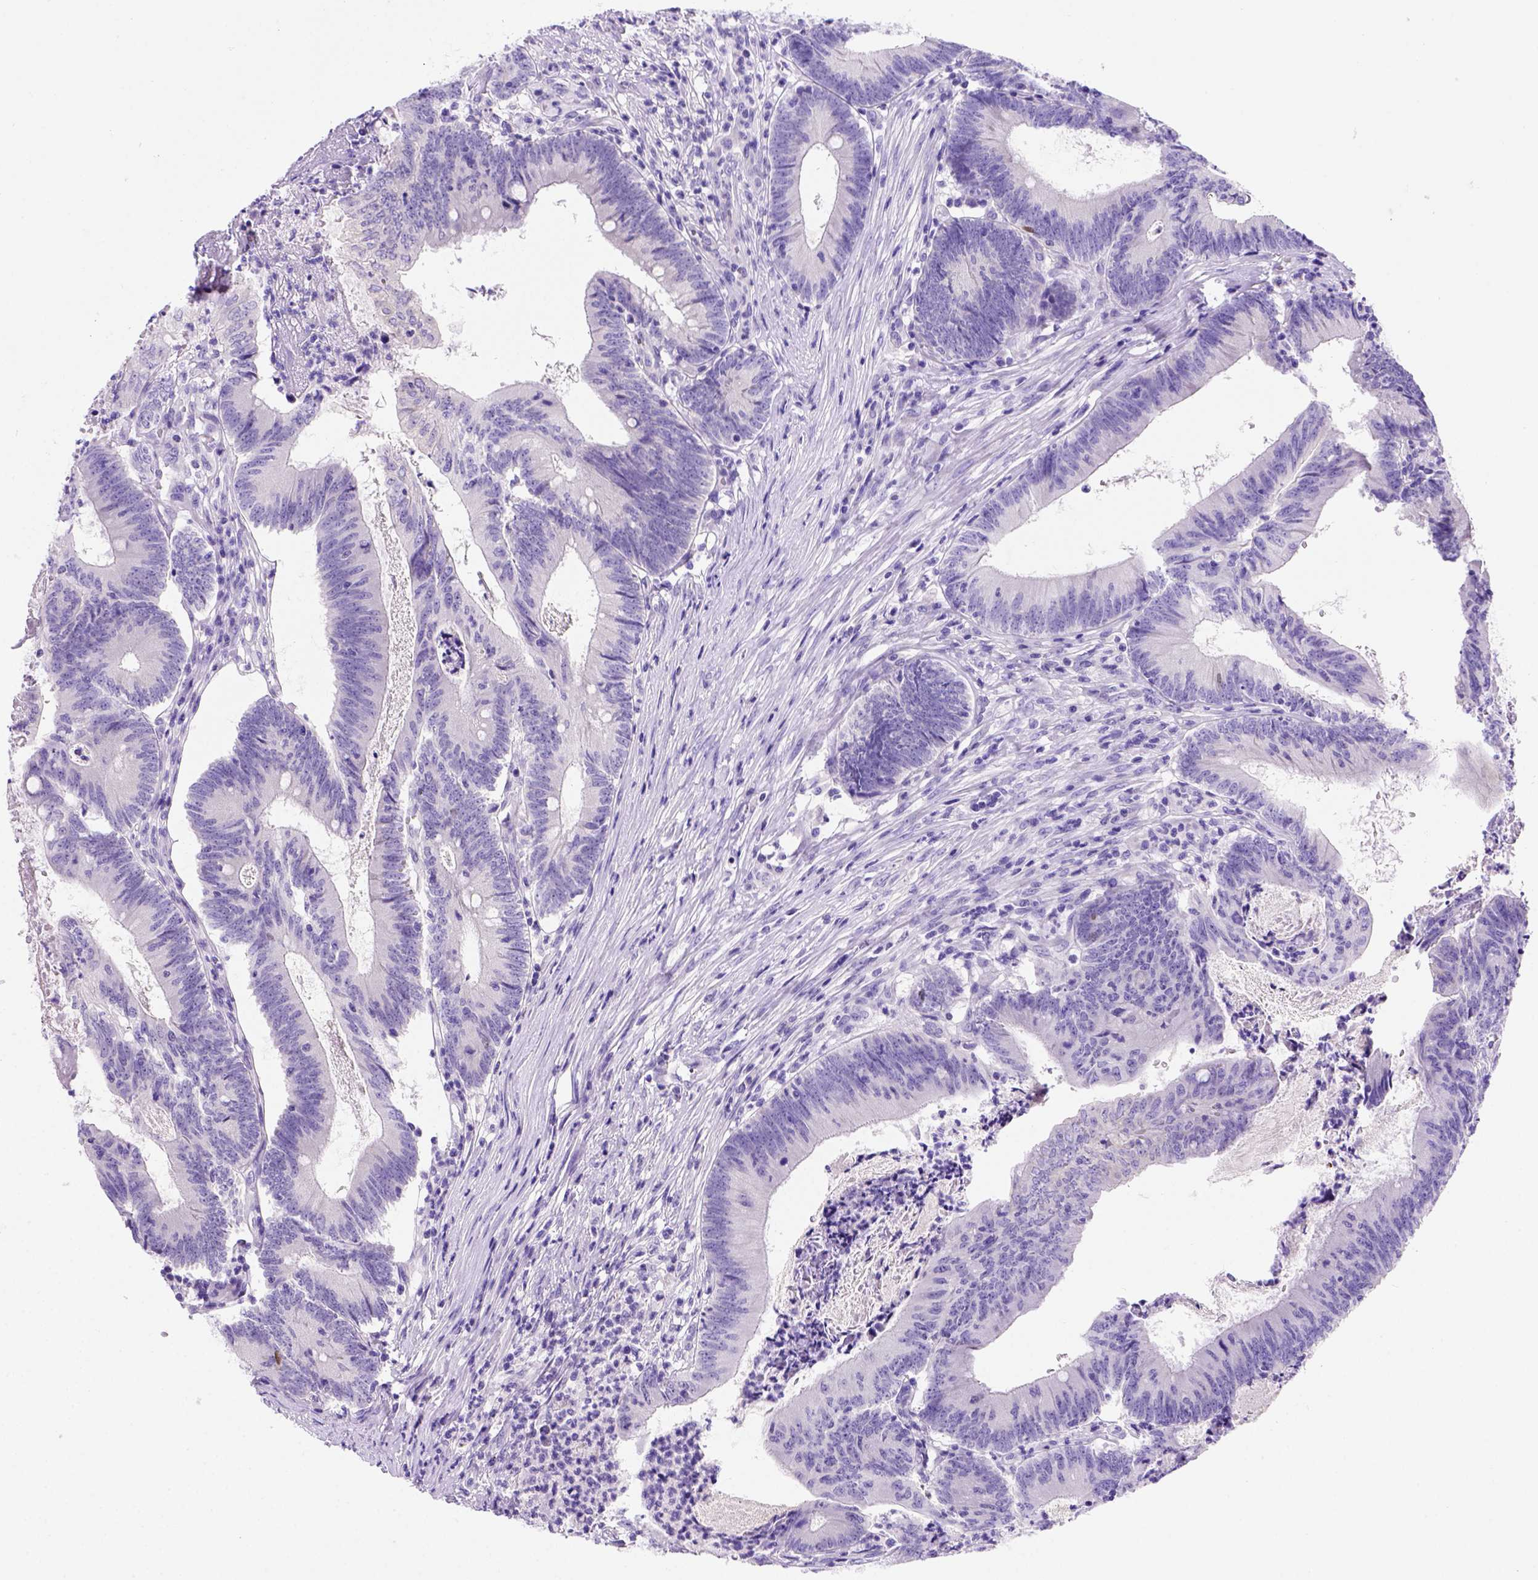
{"staining": {"intensity": "negative", "quantity": "none", "location": "none"}, "tissue": "colorectal cancer", "cell_type": "Tumor cells", "image_type": "cancer", "snomed": [{"axis": "morphology", "description": "Adenocarcinoma, NOS"}, {"axis": "topography", "description": "Colon"}], "caption": "There is no significant positivity in tumor cells of colorectal cancer. The staining is performed using DAB brown chromogen with nuclei counter-stained in using hematoxylin.", "gene": "FOXI1", "patient": {"sex": "female", "age": 70}}